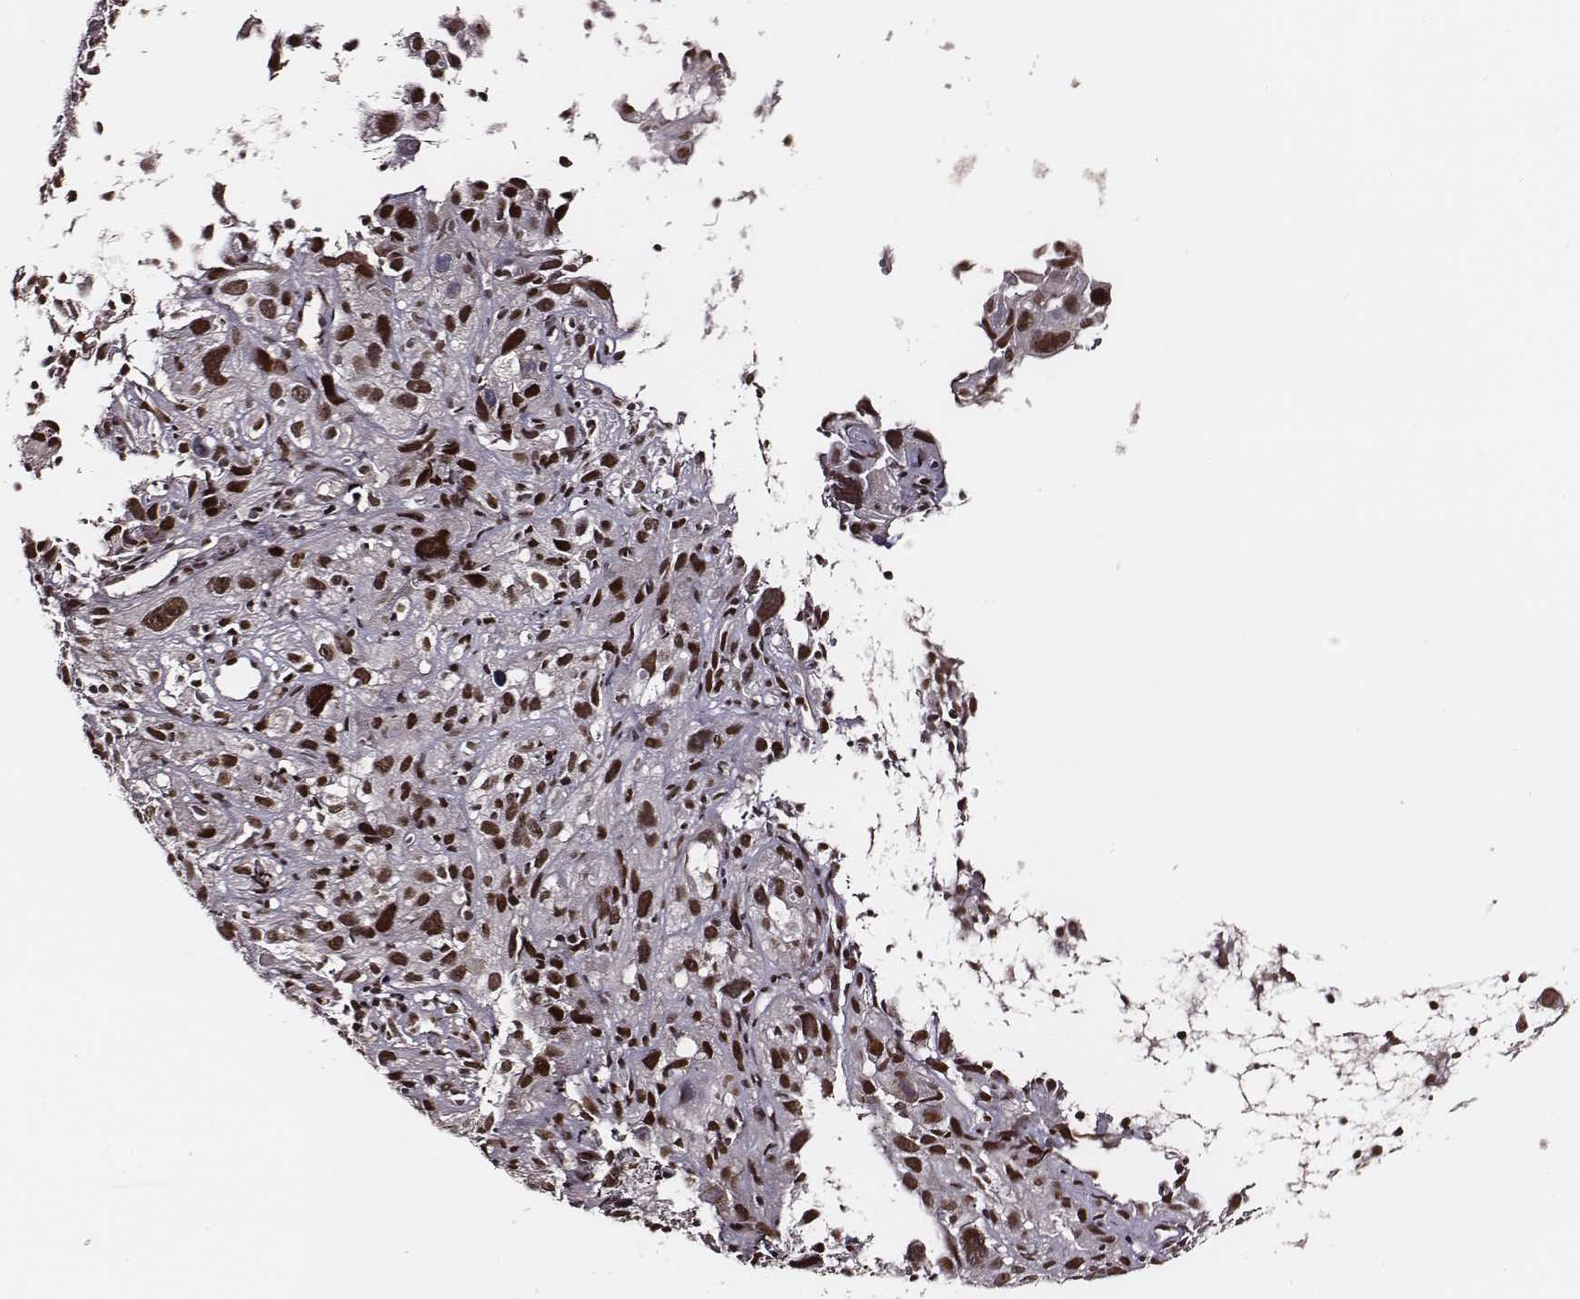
{"staining": {"intensity": "strong", "quantity": ">75%", "location": "nuclear"}, "tissue": "cervical cancer", "cell_type": "Tumor cells", "image_type": "cancer", "snomed": [{"axis": "morphology", "description": "Squamous cell carcinoma, NOS"}, {"axis": "topography", "description": "Cervix"}], "caption": "Immunohistochemical staining of human squamous cell carcinoma (cervical) demonstrates high levels of strong nuclear expression in approximately >75% of tumor cells.", "gene": "PPARA", "patient": {"sex": "female", "age": 37}}